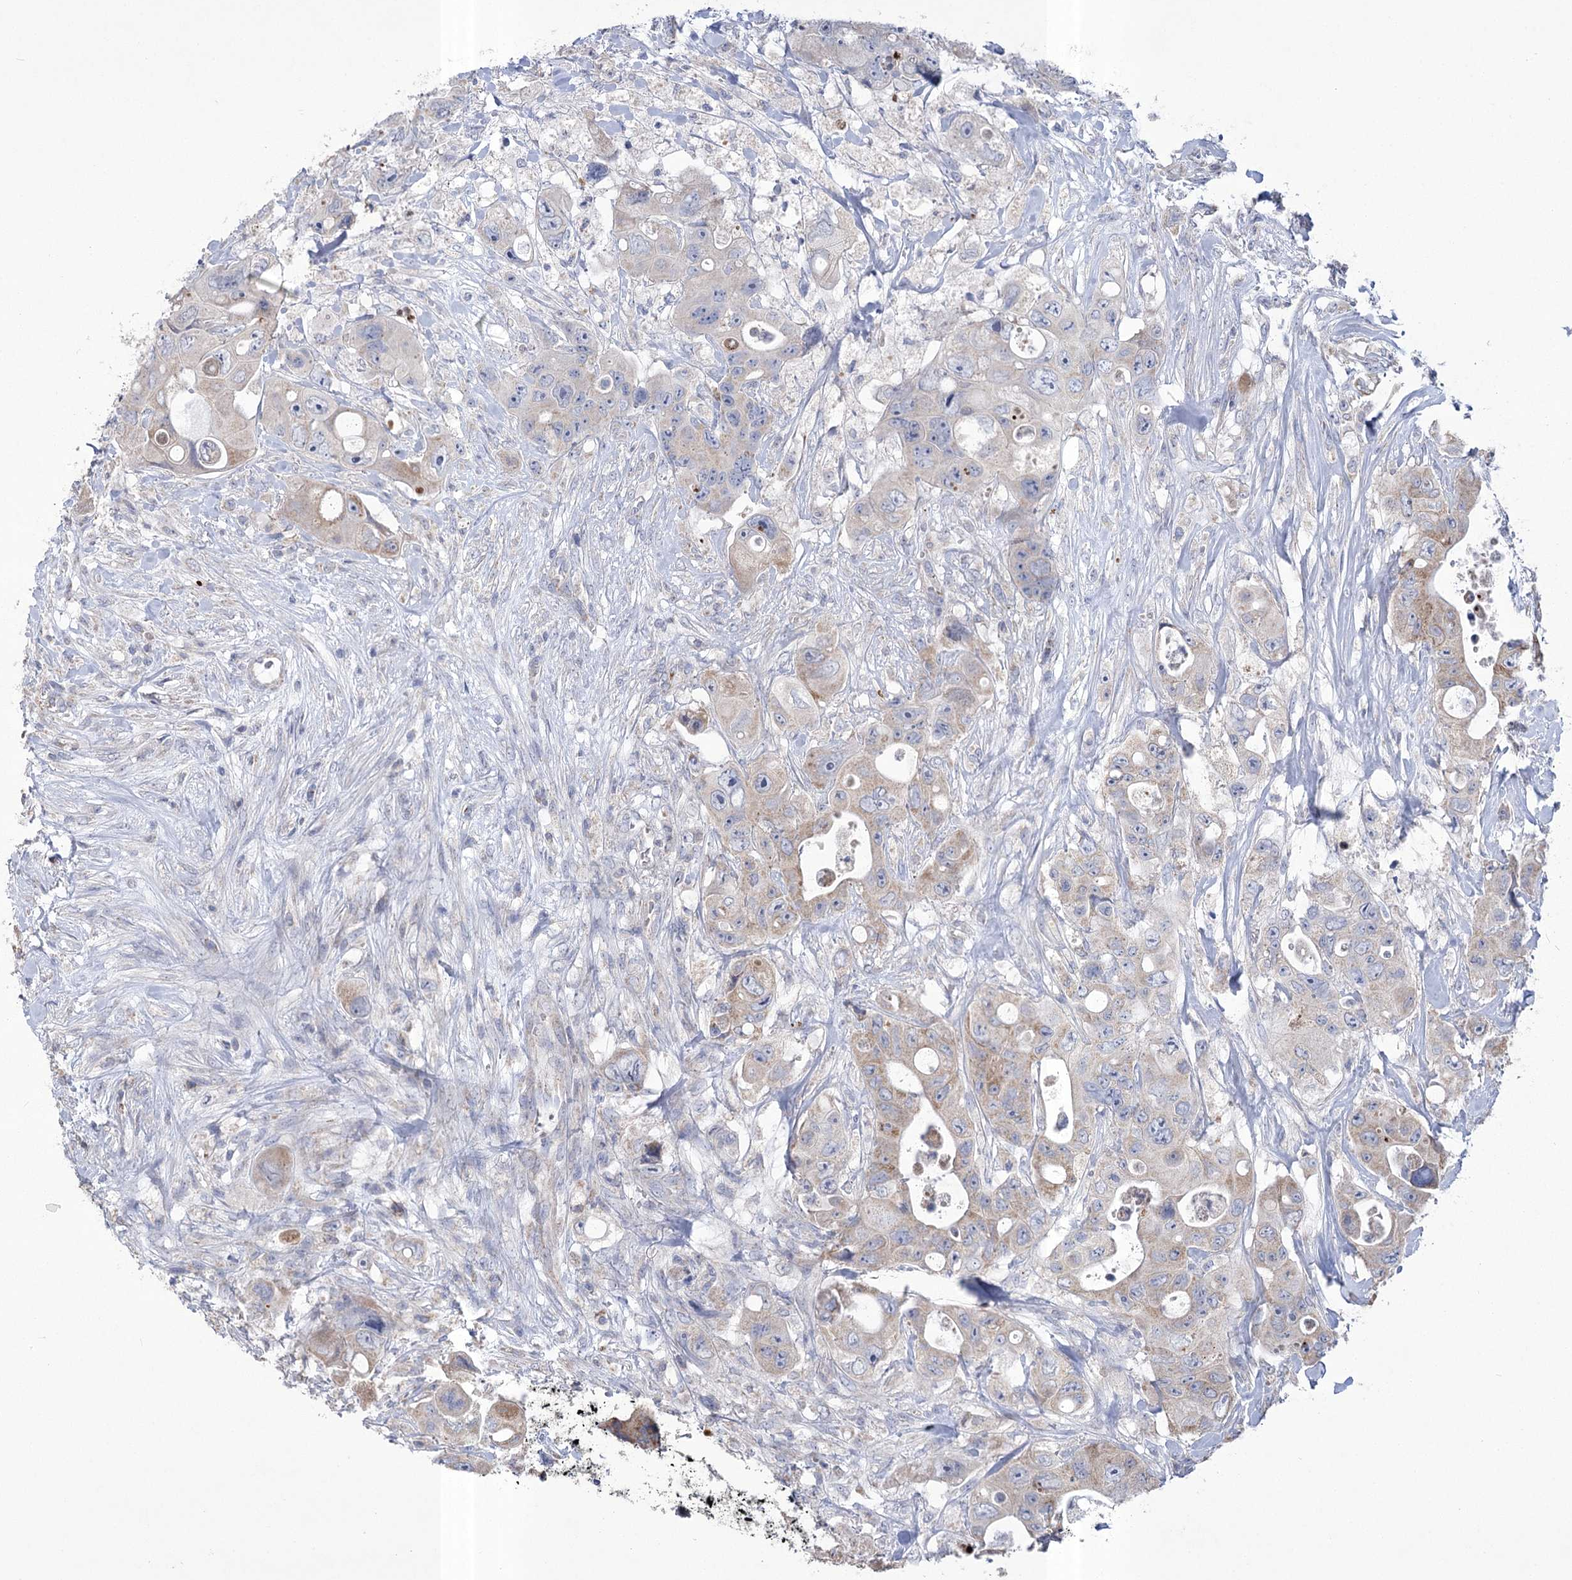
{"staining": {"intensity": "moderate", "quantity": "<25%", "location": "cytoplasmic/membranous"}, "tissue": "colorectal cancer", "cell_type": "Tumor cells", "image_type": "cancer", "snomed": [{"axis": "morphology", "description": "Adenocarcinoma, NOS"}, {"axis": "topography", "description": "Colon"}], "caption": "Protein analysis of colorectal cancer tissue displays moderate cytoplasmic/membranous positivity in approximately <25% of tumor cells. Immunohistochemistry (ihc) stains the protein in brown and the nuclei are stained blue.", "gene": "PDHB", "patient": {"sex": "female", "age": 46}}